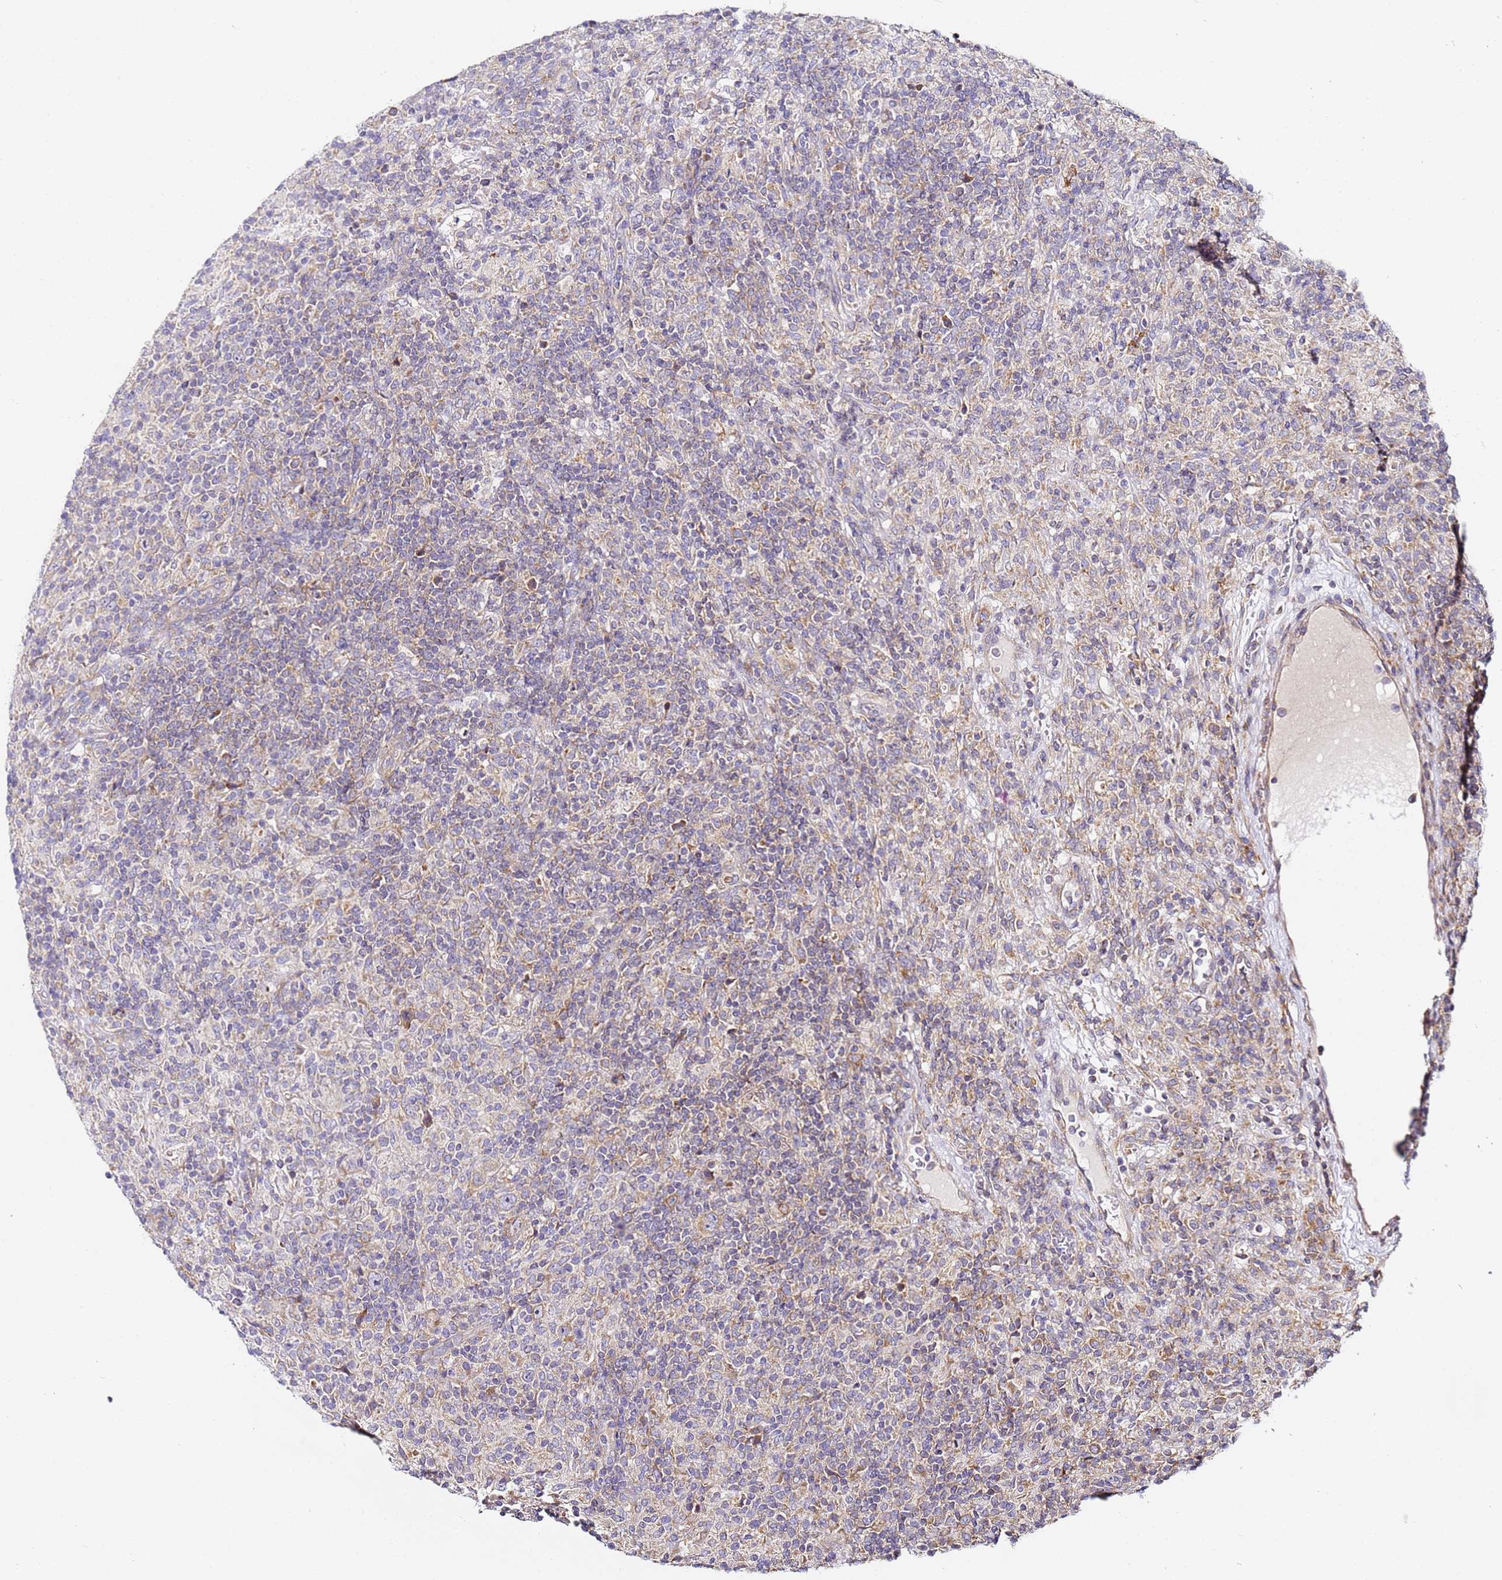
{"staining": {"intensity": "weak", "quantity": "25%-75%", "location": "cytoplasmic/membranous"}, "tissue": "lymphoma", "cell_type": "Tumor cells", "image_type": "cancer", "snomed": [{"axis": "morphology", "description": "Hodgkin's disease, NOS"}, {"axis": "topography", "description": "Lymph node"}], "caption": "There is low levels of weak cytoplasmic/membranous staining in tumor cells of lymphoma, as demonstrated by immunohistochemical staining (brown color).", "gene": "RPL13A", "patient": {"sex": "male", "age": 70}}